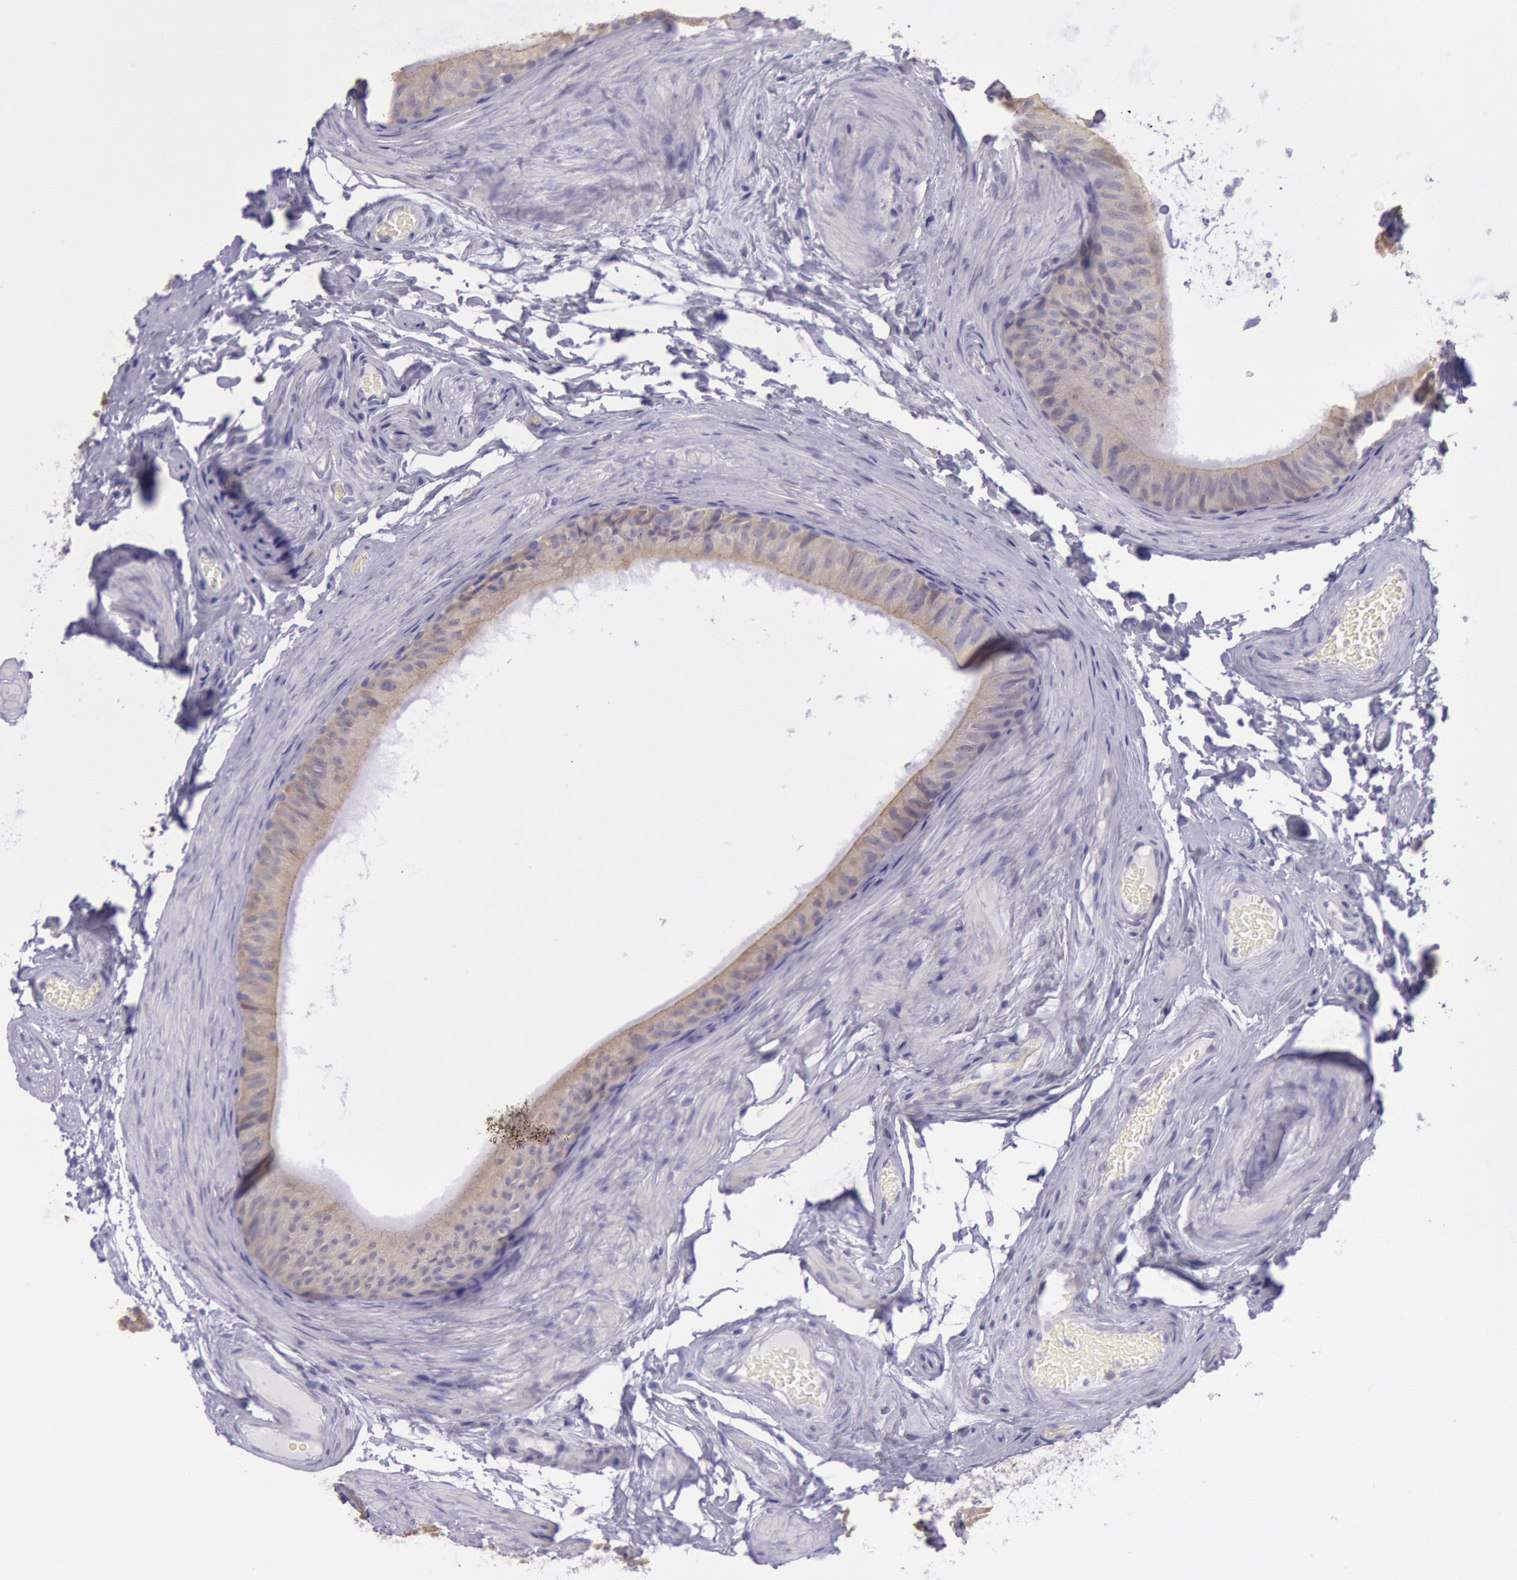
{"staining": {"intensity": "negative", "quantity": "none", "location": "none"}, "tissue": "epididymis", "cell_type": "Glandular cells", "image_type": "normal", "snomed": [{"axis": "morphology", "description": "Normal tissue, NOS"}, {"axis": "topography", "description": "Testis"}, {"axis": "topography", "description": "Epididymis"}], "caption": "This is an immunohistochemistry (IHC) micrograph of normal epididymis. There is no expression in glandular cells.", "gene": "MYH1", "patient": {"sex": "male", "age": 36}}